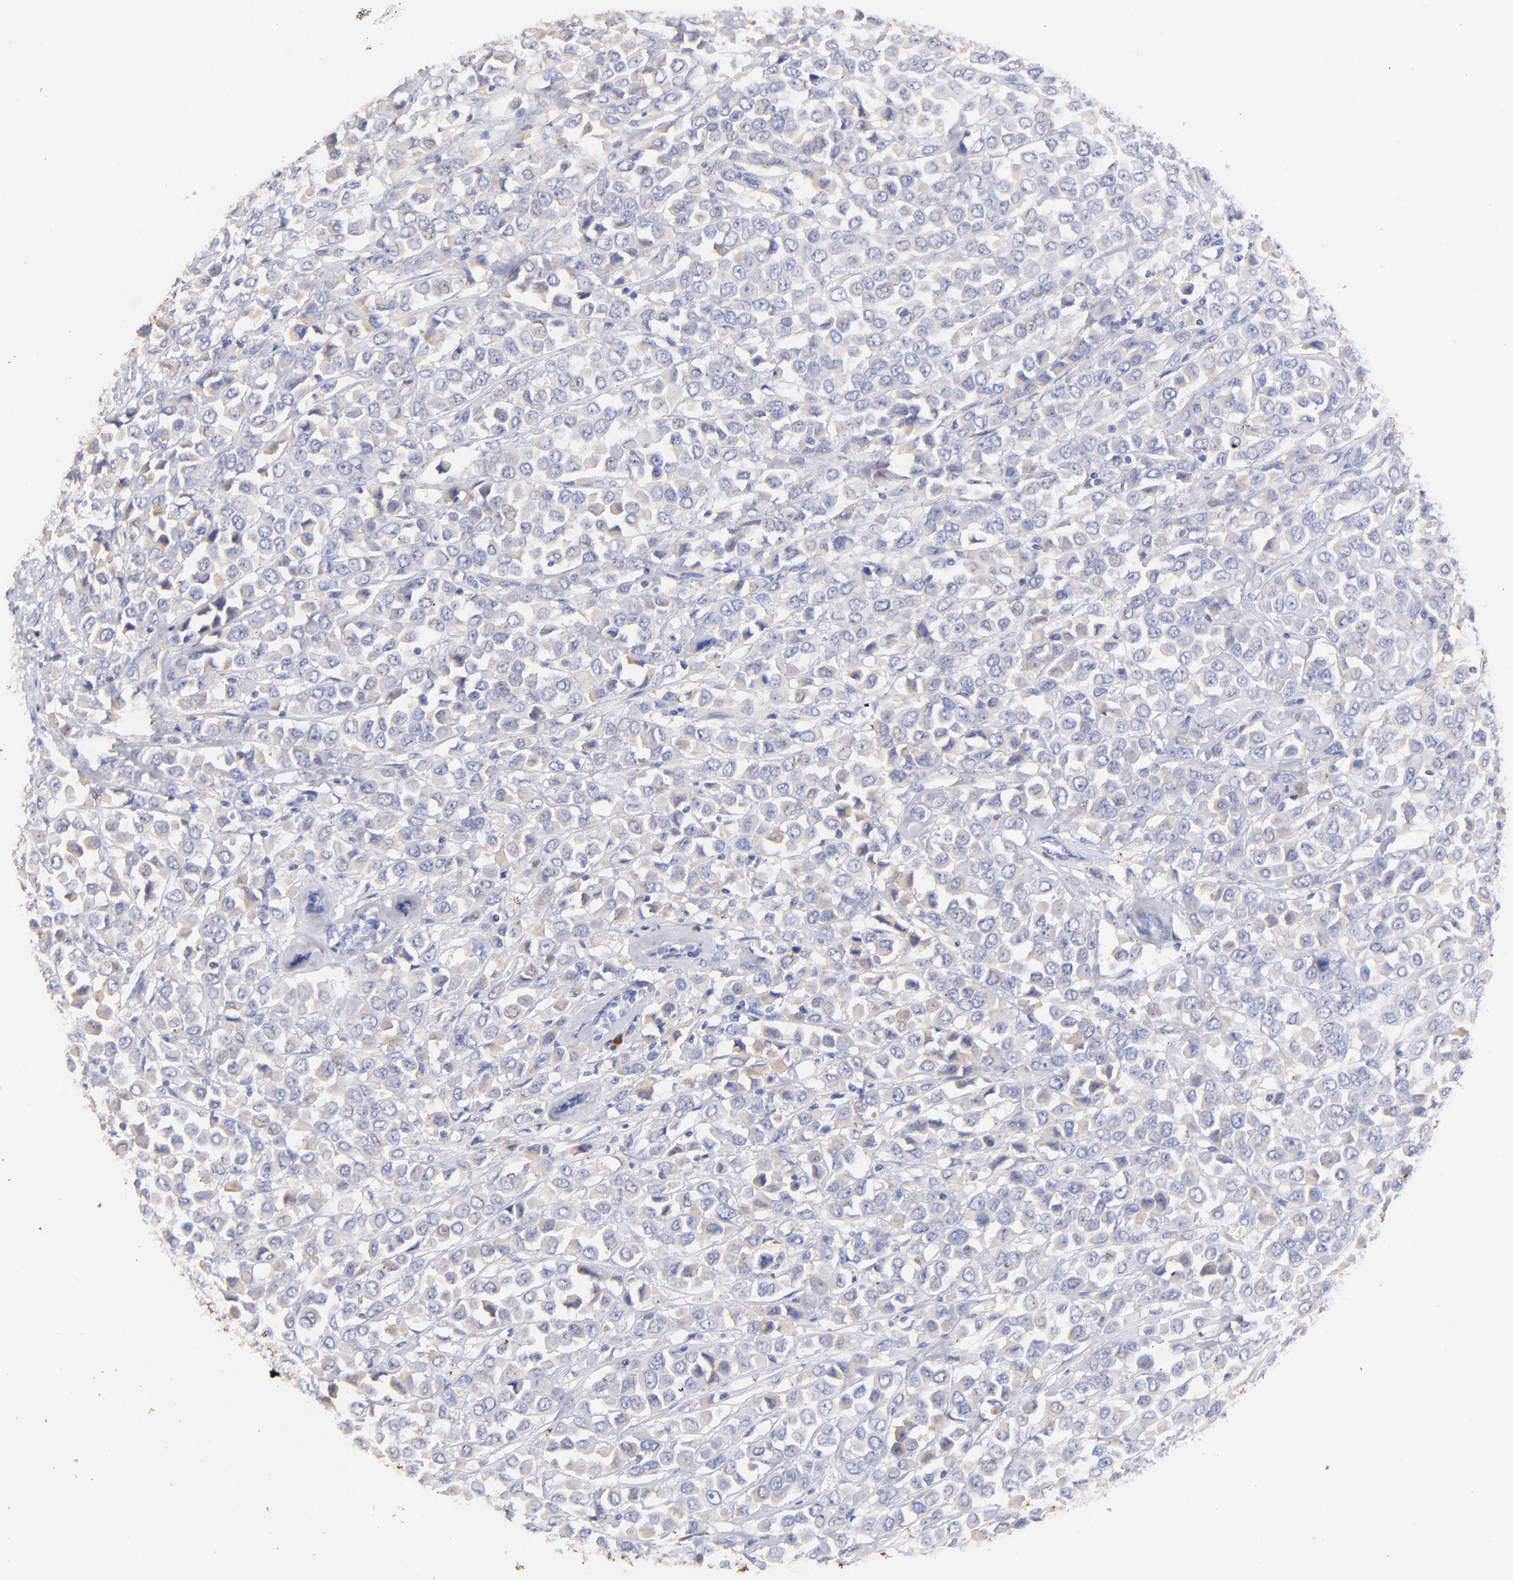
{"staining": {"intensity": "weak", "quantity": ">75%", "location": "cytoplasmic/membranous"}, "tissue": "breast cancer", "cell_type": "Tumor cells", "image_type": "cancer", "snomed": [{"axis": "morphology", "description": "Duct carcinoma"}, {"axis": "topography", "description": "Breast"}], "caption": "Weak cytoplasmic/membranous positivity is present in about >75% of tumor cells in breast intraductal carcinoma.", "gene": "IGLV7-43", "patient": {"sex": "female", "age": 61}}